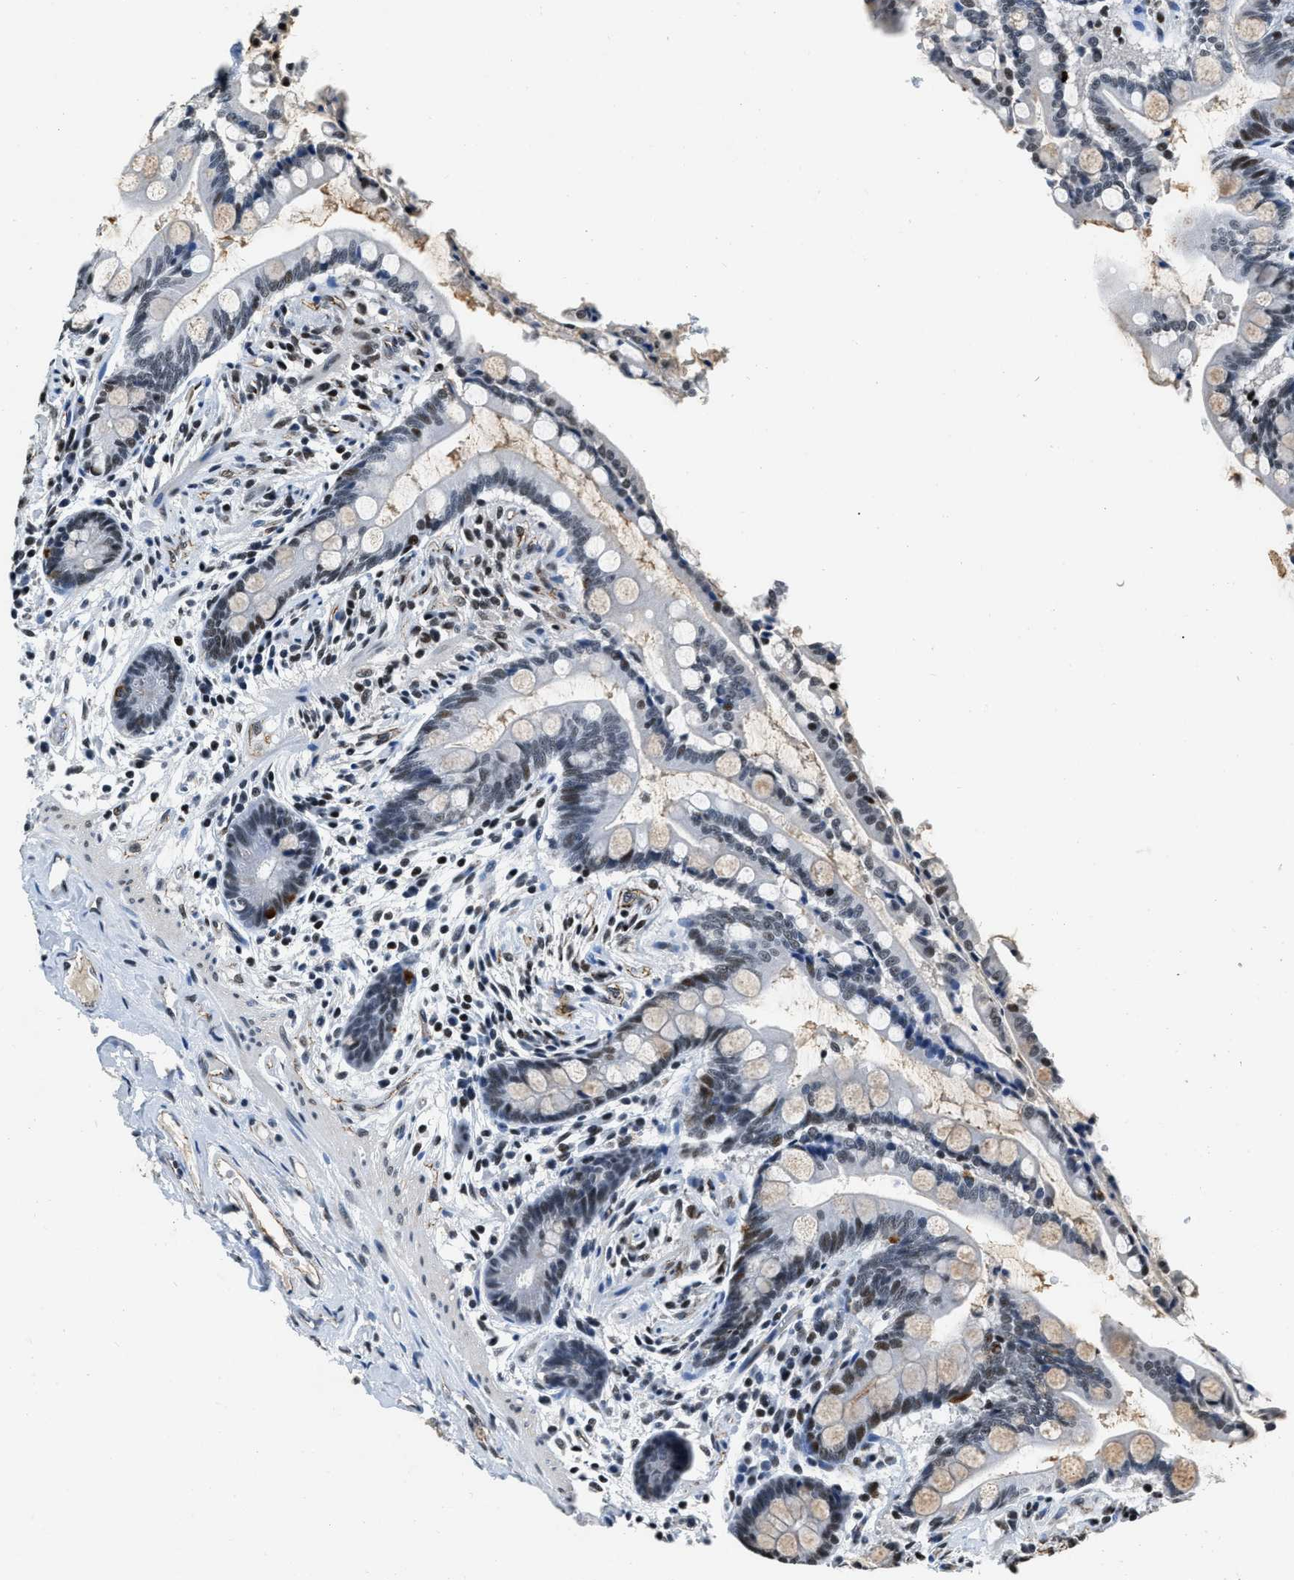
{"staining": {"intensity": "weak", "quantity": "<25%", "location": "cytoplasmic/membranous"}, "tissue": "colon", "cell_type": "Endothelial cells", "image_type": "normal", "snomed": [{"axis": "morphology", "description": "Normal tissue, NOS"}, {"axis": "topography", "description": "Colon"}], "caption": "The micrograph exhibits no staining of endothelial cells in normal colon. (Brightfield microscopy of DAB (3,3'-diaminobenzidine) immunohistochemistry at high magnification).", "gene": "CCNE1", "patient": {"sex": "male", "age": 73}}